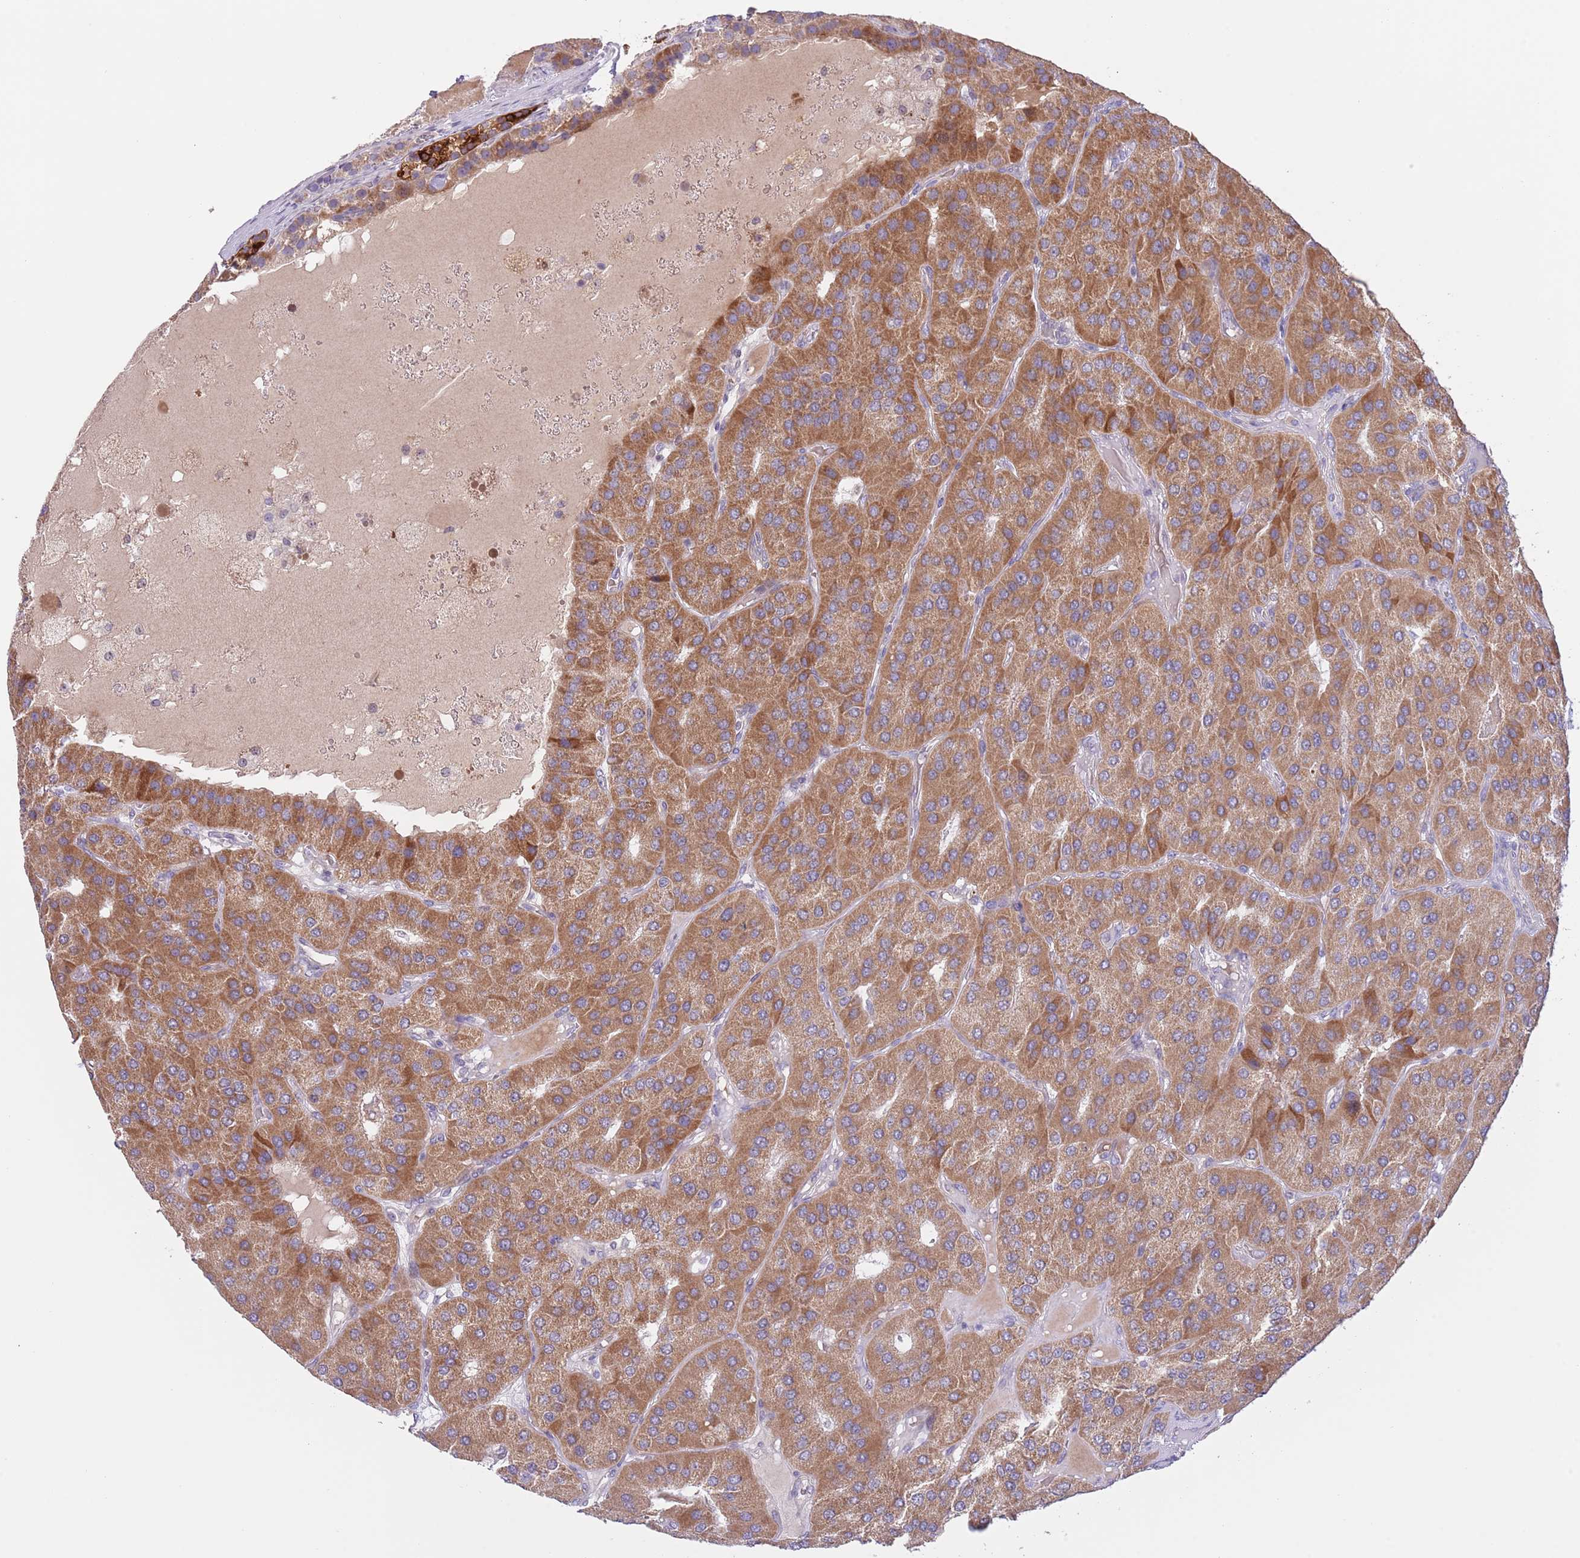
{"staining": {"intensity": "moderate", "quantity": ">75%", "location": "cytoplasmic/membranous"}, "tissue": "parathyroid gland", "cell_type": "Glandular cells", "image_type": "normal", "snomed": [{"axis": "morphology", "description": "Normal tissue, NOS"}, {"axis": "morphology", "description": "Adenoma, NOS"}, {"axis": "topography", "description": "Parathyroid gland"}], "caption": "This micrograph shows benign parathyroid gland stained with IHC to label a protein in brown. The cytoplasmic/membranous of glandular cells show moderate positivity for the protein. Nuclei are counter-stained blue.", "gene": "AP1S2", "patient": {"sex": "female", "age": 86}}